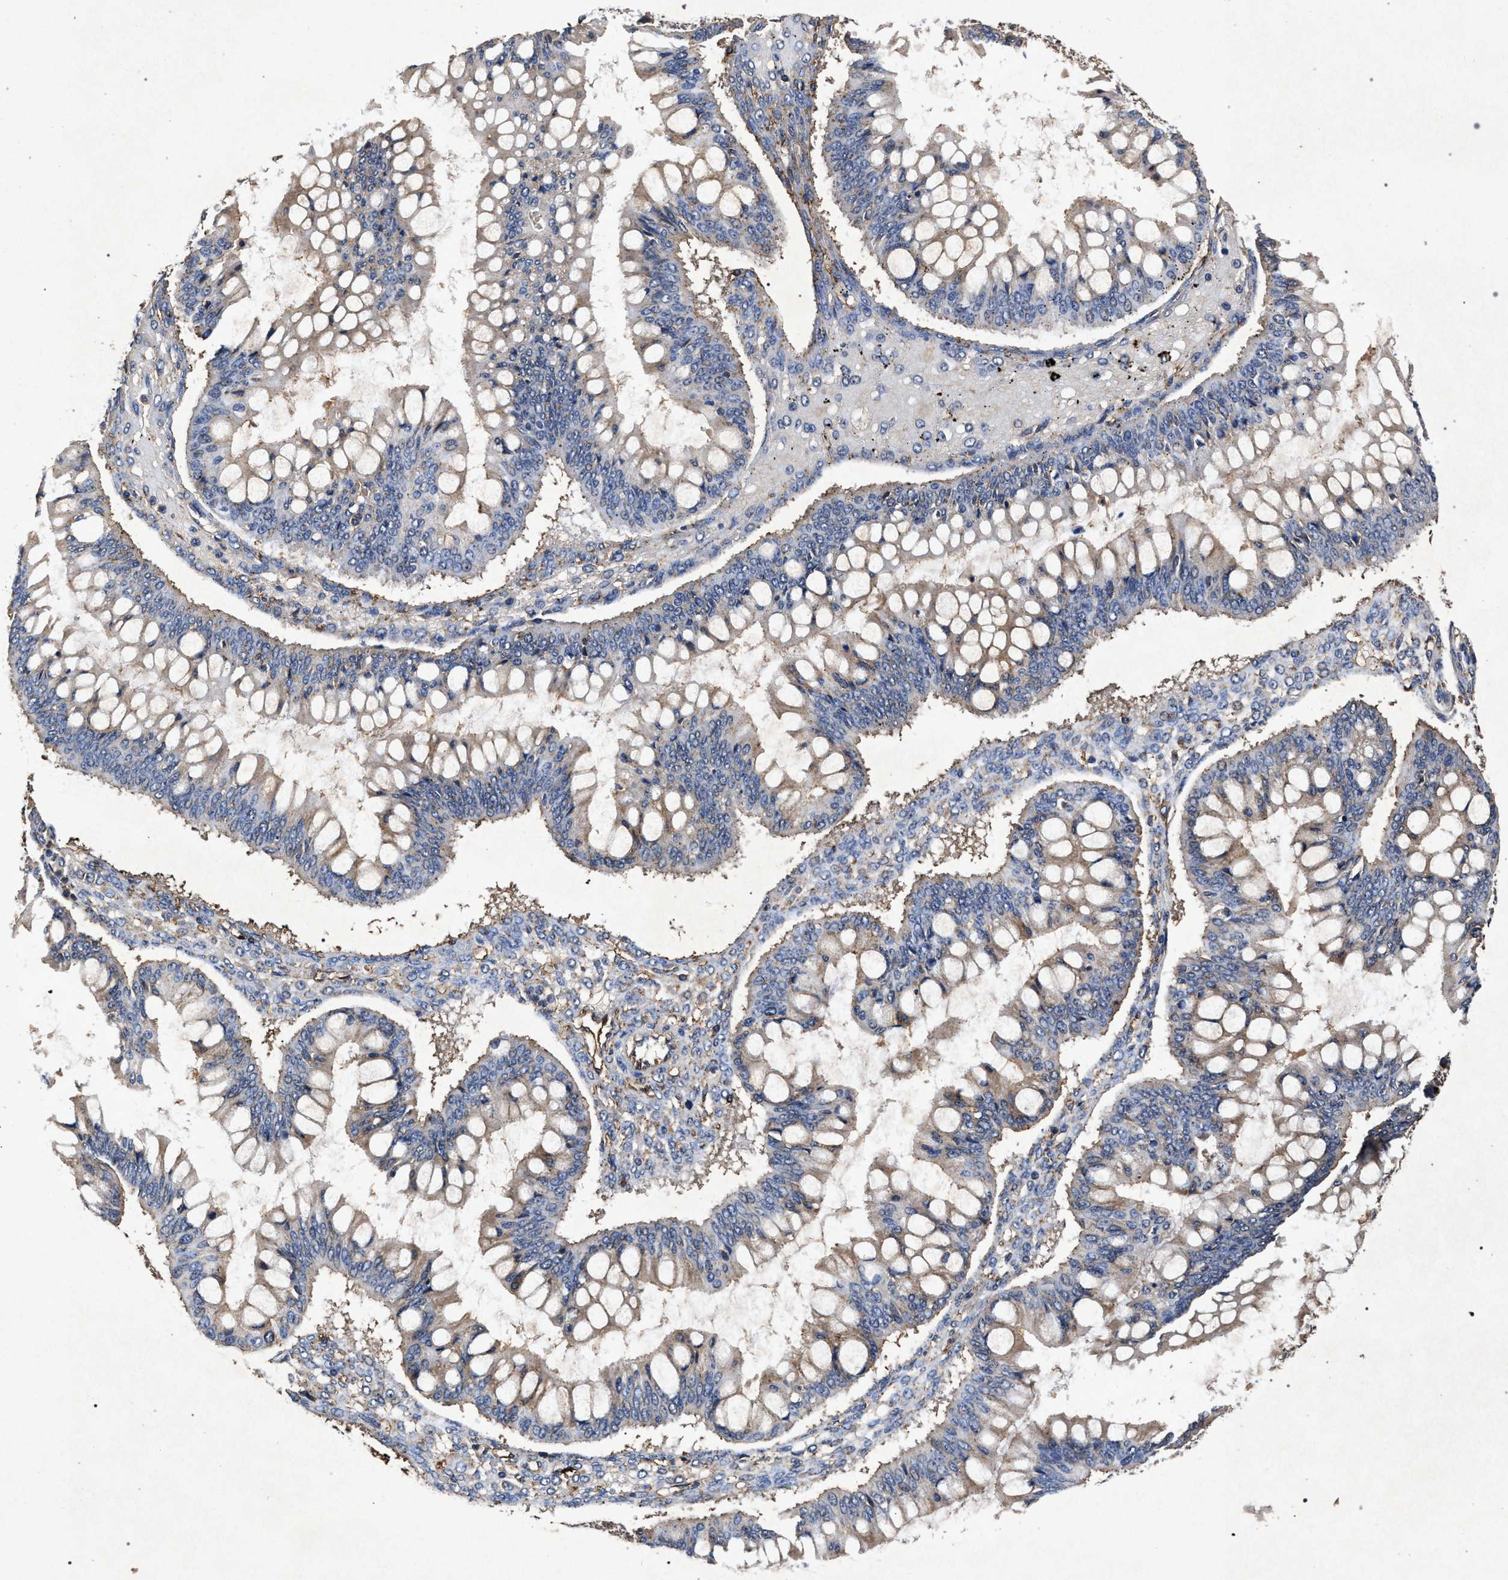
{"staining": {"intensity": "weak", "quantity": "<25%", "location": "cytoplasmic/membranous"}, "tissue": "ovarian cancer", "cell_type": "Tumor cells", "image_type": "cancer", "snomed": [{"axis": "morphology", "description": "Cystadenocarcinoma, mucinous, NOS"}, {"axis": "topography", "description": "Ovary"}], "caption": "A high-resolution histopathology image shows IHC staining of ovarian cancer, which reveals no significant positivity in tumor cells. The staining was performed using DAB (3,3'-diaminobenzidine) to visualize the protein expression in brown, while the nuclei were stained in blue with hematoxylin (Magnification: 20x).", "gene": "MARCKS", "patient": {"sex": "female", "age": 73}}